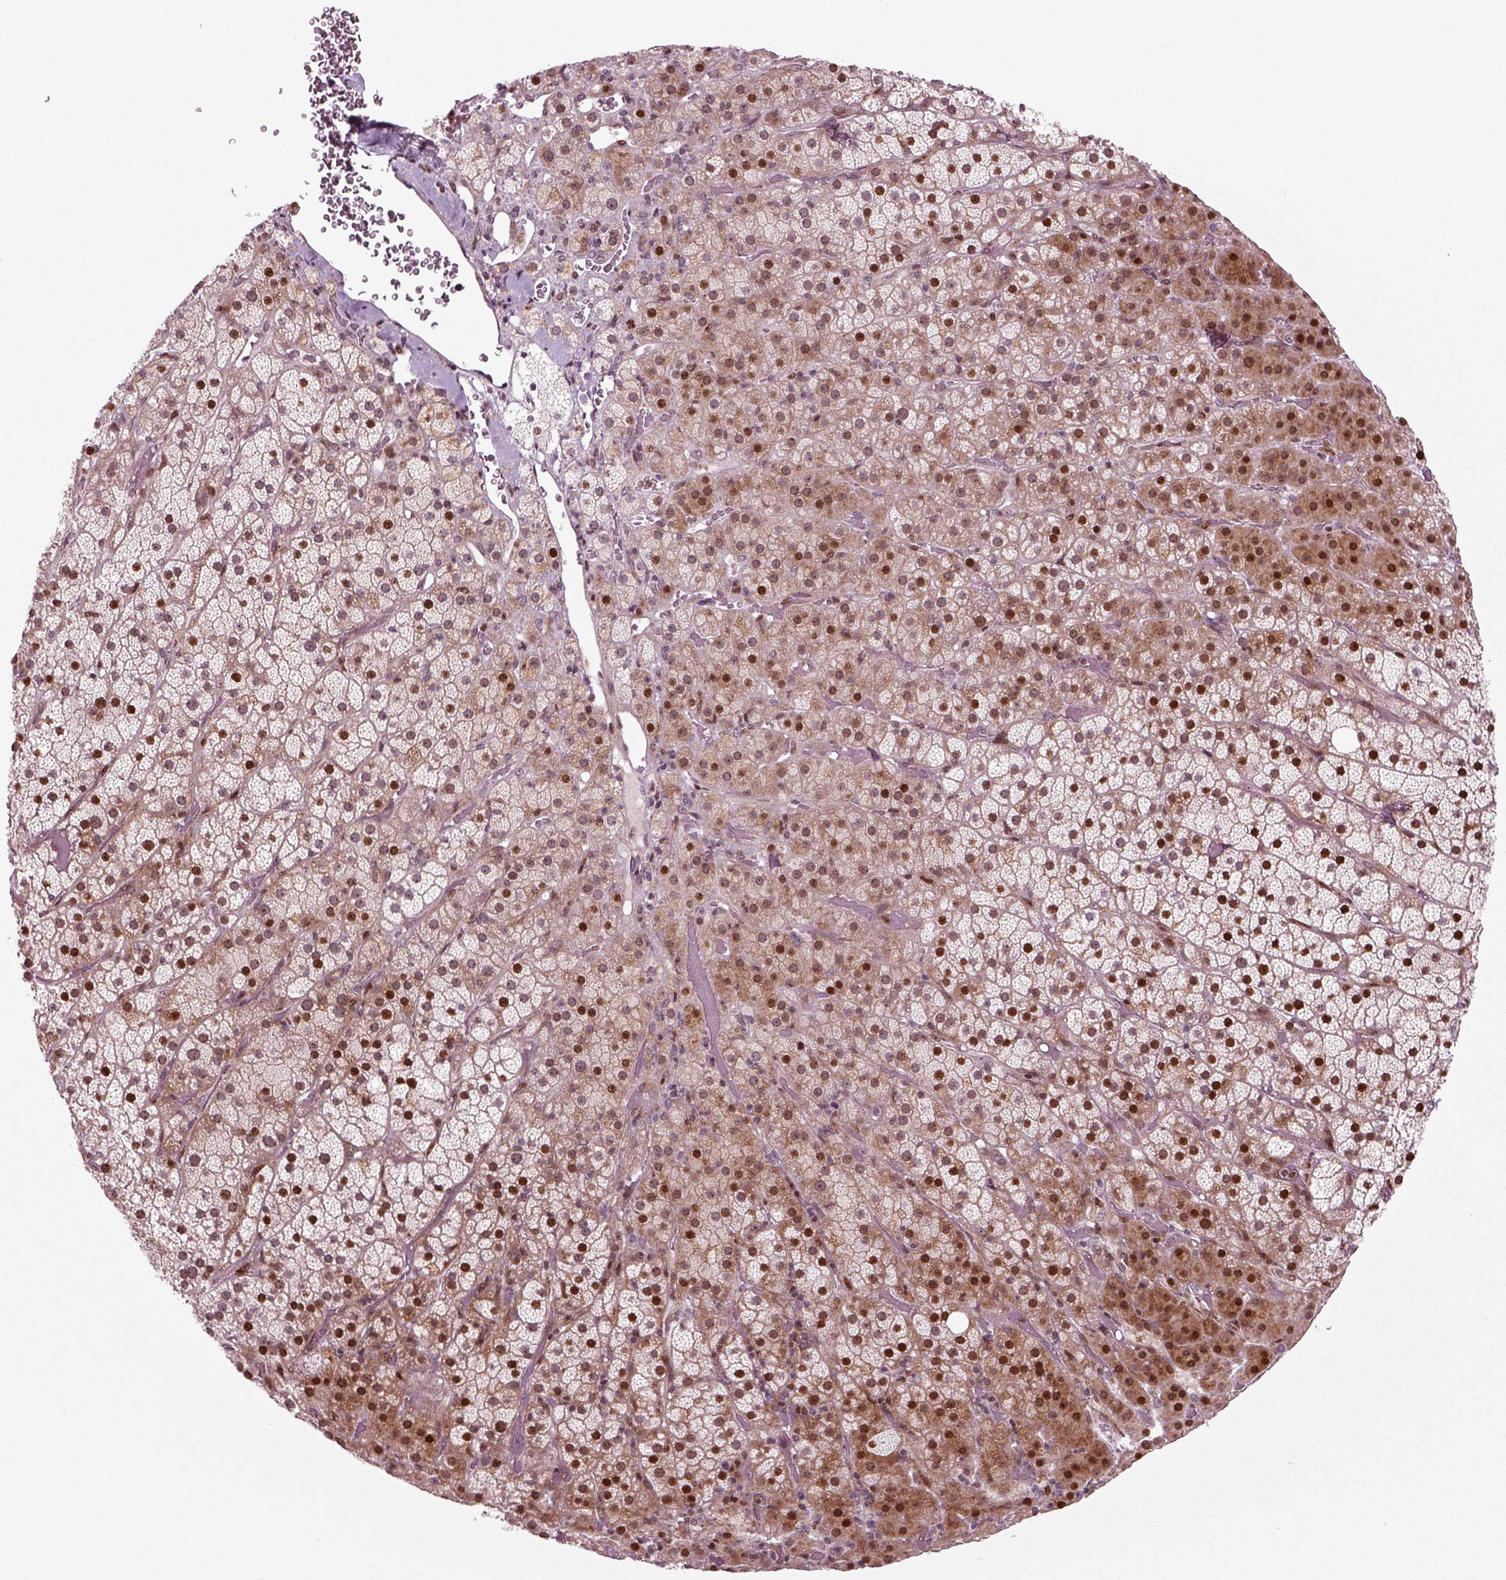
{"staining": {"intensity": "strong", "quantity": "25%-75%", "location": "nuclear"}, "tissue": "adrenal gland", "cell_type": "Glandular cells", "image_type": "normal", "snomed": [{"axis": "morphology", "description": "Normal tissue, NOS"}, {"axis": "topography", "description": "Adrenal gland"}], "caption": "Immunohistochemistry (IHC) image of benign adrenal gland: adrenal gland stained using IHC shows high levels of strong protein expression localized specifically in the nuclear of glandular cells, appearing as a nuclear brown color.", "gene": "CDC14A", "patient": {"sex": "male", "age": 57}}